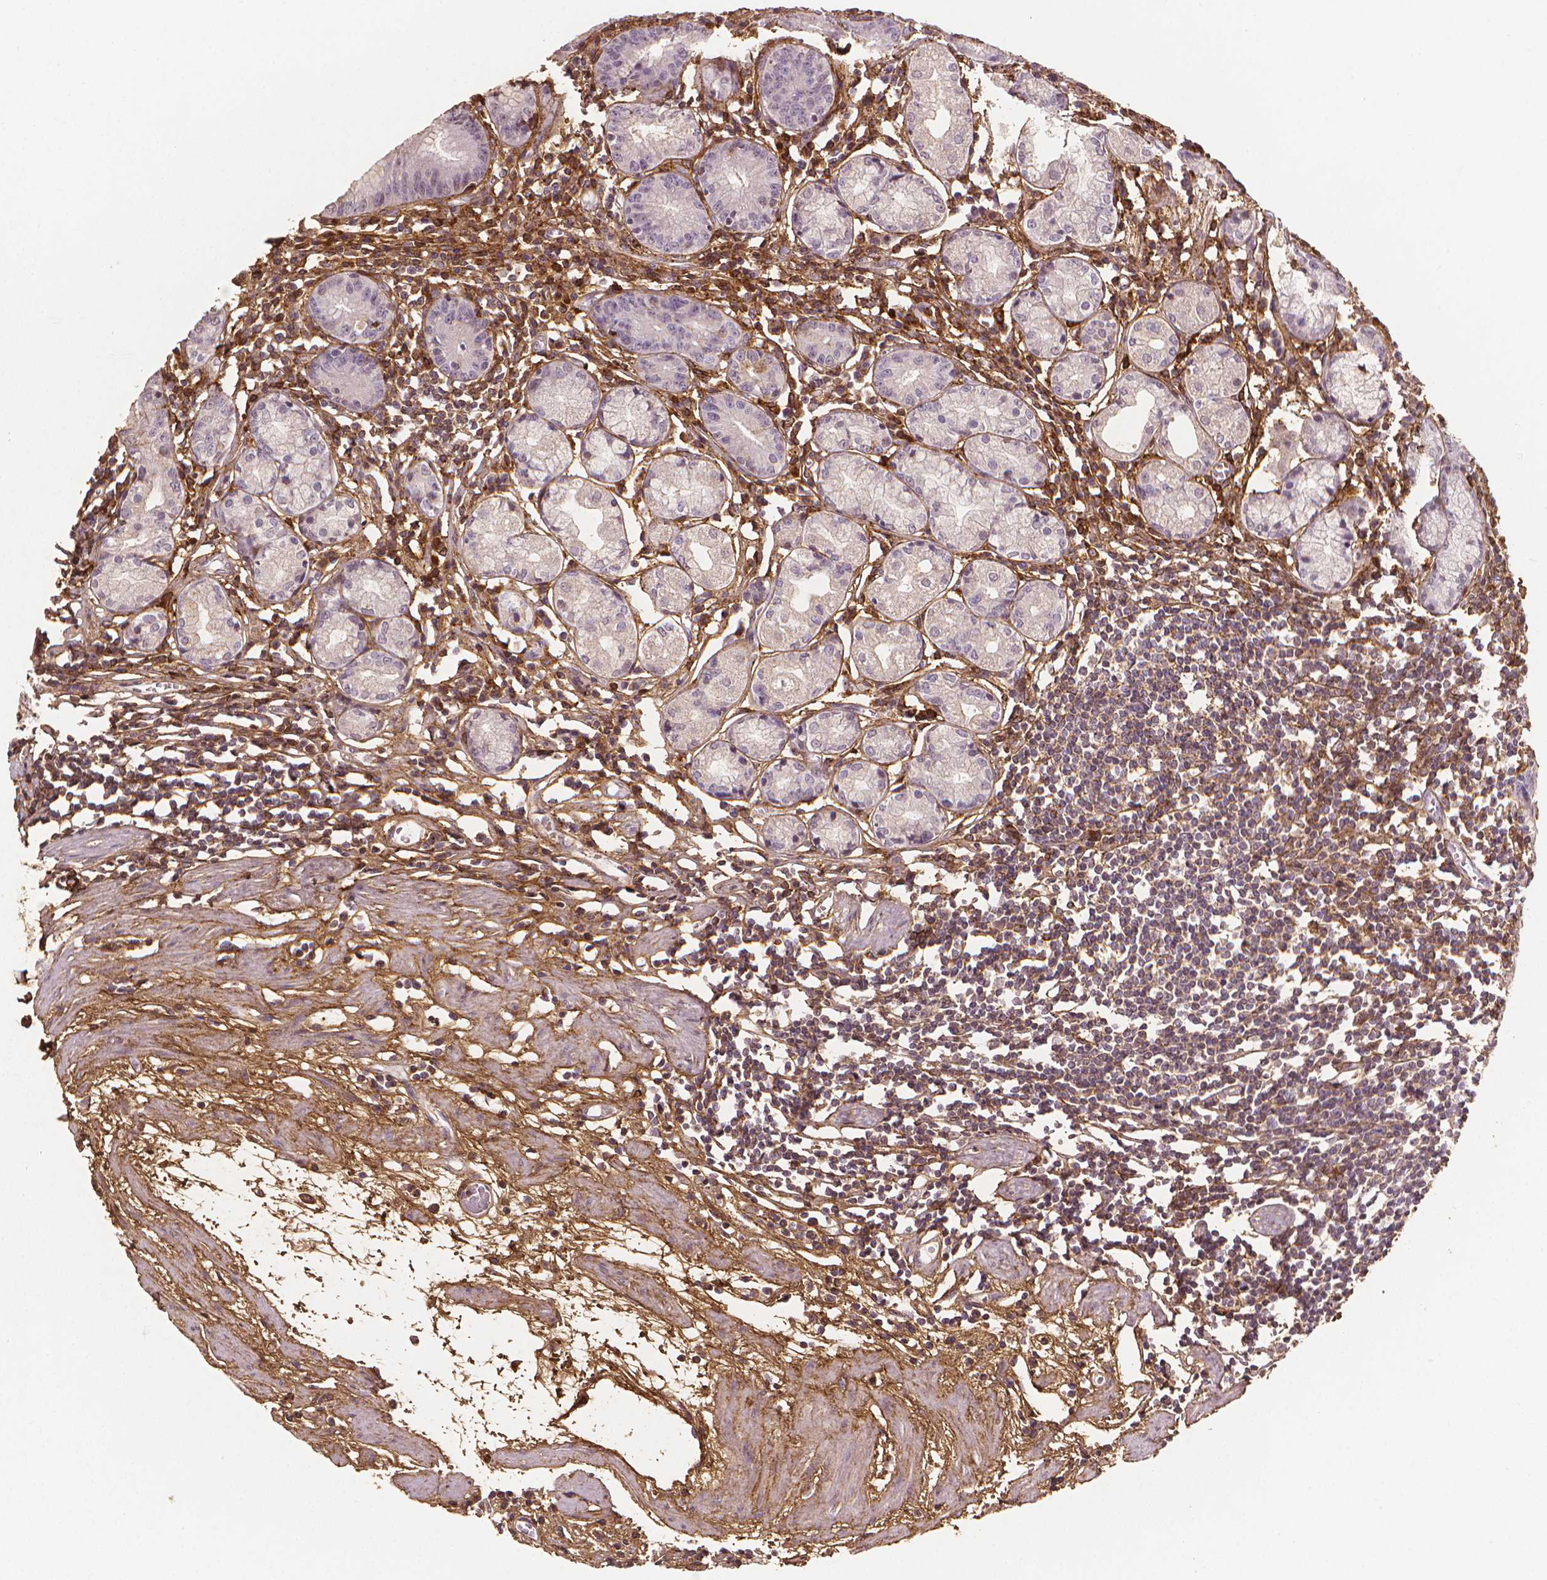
{"staining": {"intensity": "negative", "quantity": "none", "location": "none"}, "tissue": "stomach", "cell_type": "Glandular cells", "image_type": "normal", "snomed": [{"axis": "morphology", "description": "Normal tissue, NOS"}, {"axis": "topography", "description": "Stomach"}], "caption": "This histopathology image is of unremarkable stomach stained with immunohistochemistry (IHC) to label a protein in brown with the nuclei are counter-stained blue. There is no staining in glandular cells.", "gene": "DCN", "patient": {"sex": "male", "age": 55}}